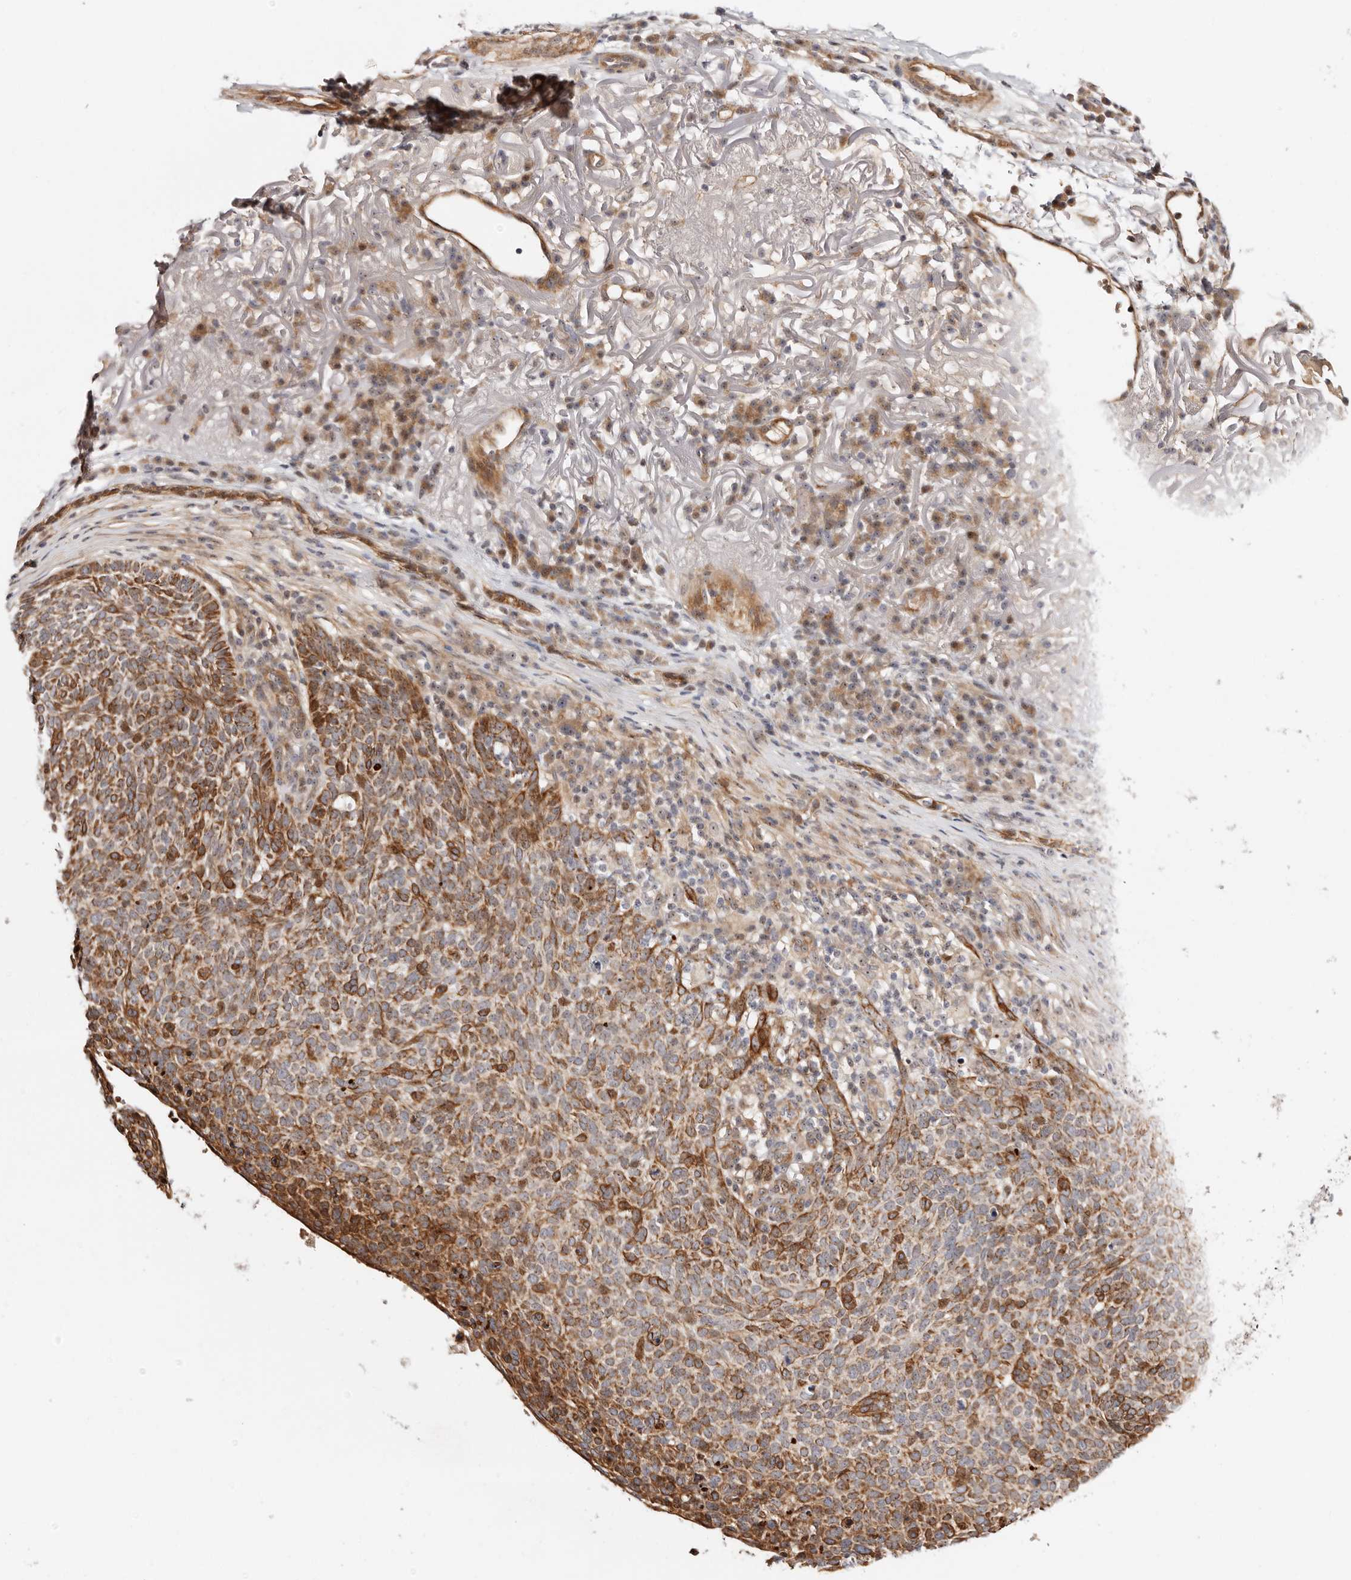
{"staining": {"intensity": "strong", "quantity": ">75%", "location": "cytoplasmic/membranous"}, "tissue": "skin cancer", "cell_type": "Tumor cells", "image_type": "cancer", "snomed": [{"axis": "morphology", "description": "Squamous cell carcinoma, NOS"}, {"axis": "topography", "description": "Skin"}], "caption": "Immunohistochemistry histopathology image of squamous cell carcinoma (skin) stained for a protein (brown), which displays high levels of strong cytoplasmic/membranous expression in approximately >75% of tumor cells.", "gene": "ODF2L", "patient": {"sex": "female", "age": 90}}